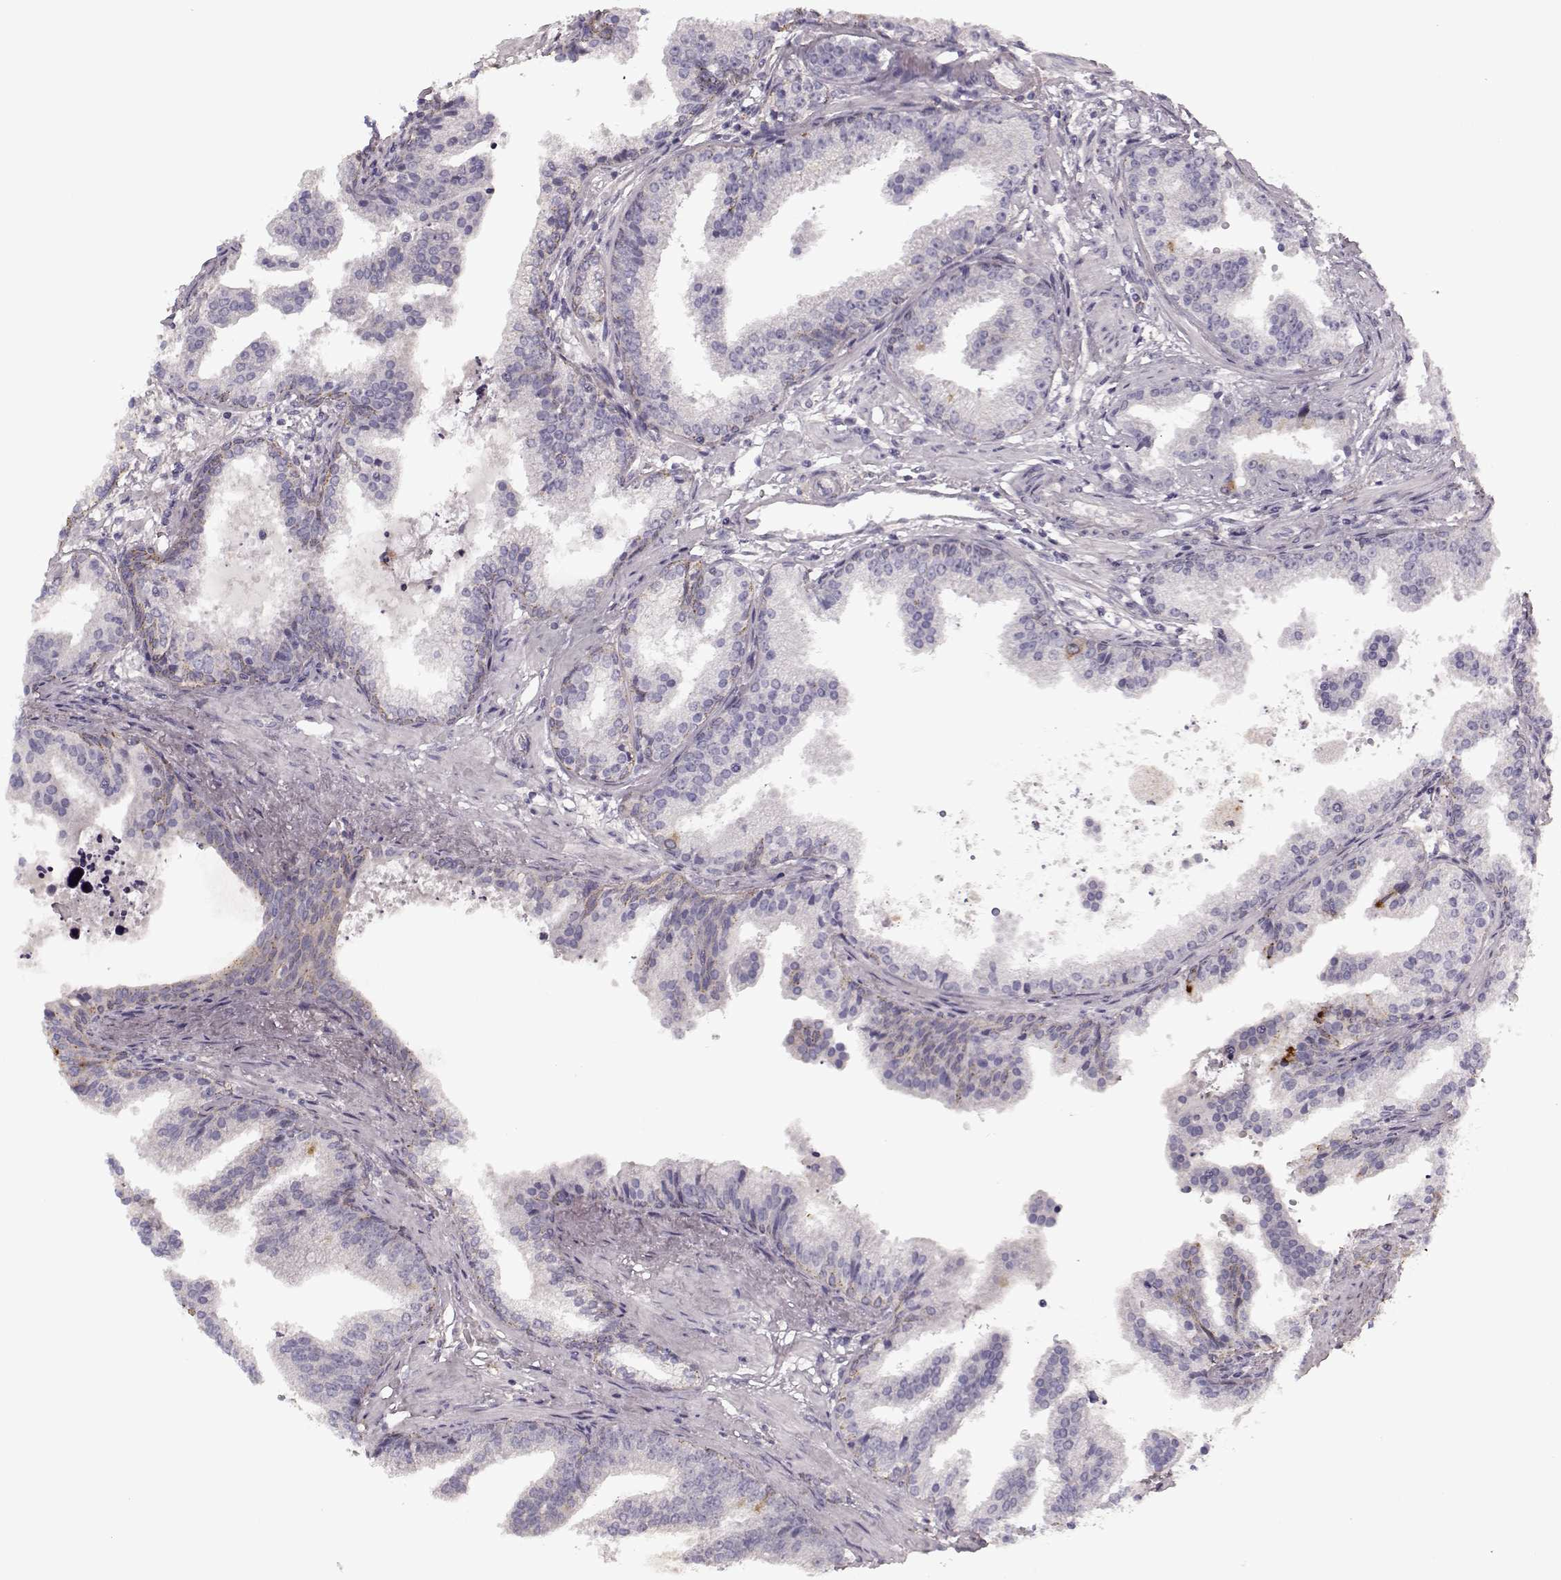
{"staining": {"intensity": "negative", "quantity": "none", "location": "none"}, "tissue": "prostate cancer", "cell_type": "Tumor cells", "image_type": "cancer", "snomed": [{"axis": "morphology", "description": "Adenocarcinoma, NOS"}, {"axis": "topography", "description": "Prostate"}], "caption": "This is an immunohistochemistry (IHC) photomicrograph of human prostate adenocarcinoma. There is no staining in tumor cells.", "gene": "HMMR", "patient": {"sex": "male", "age": 64}}